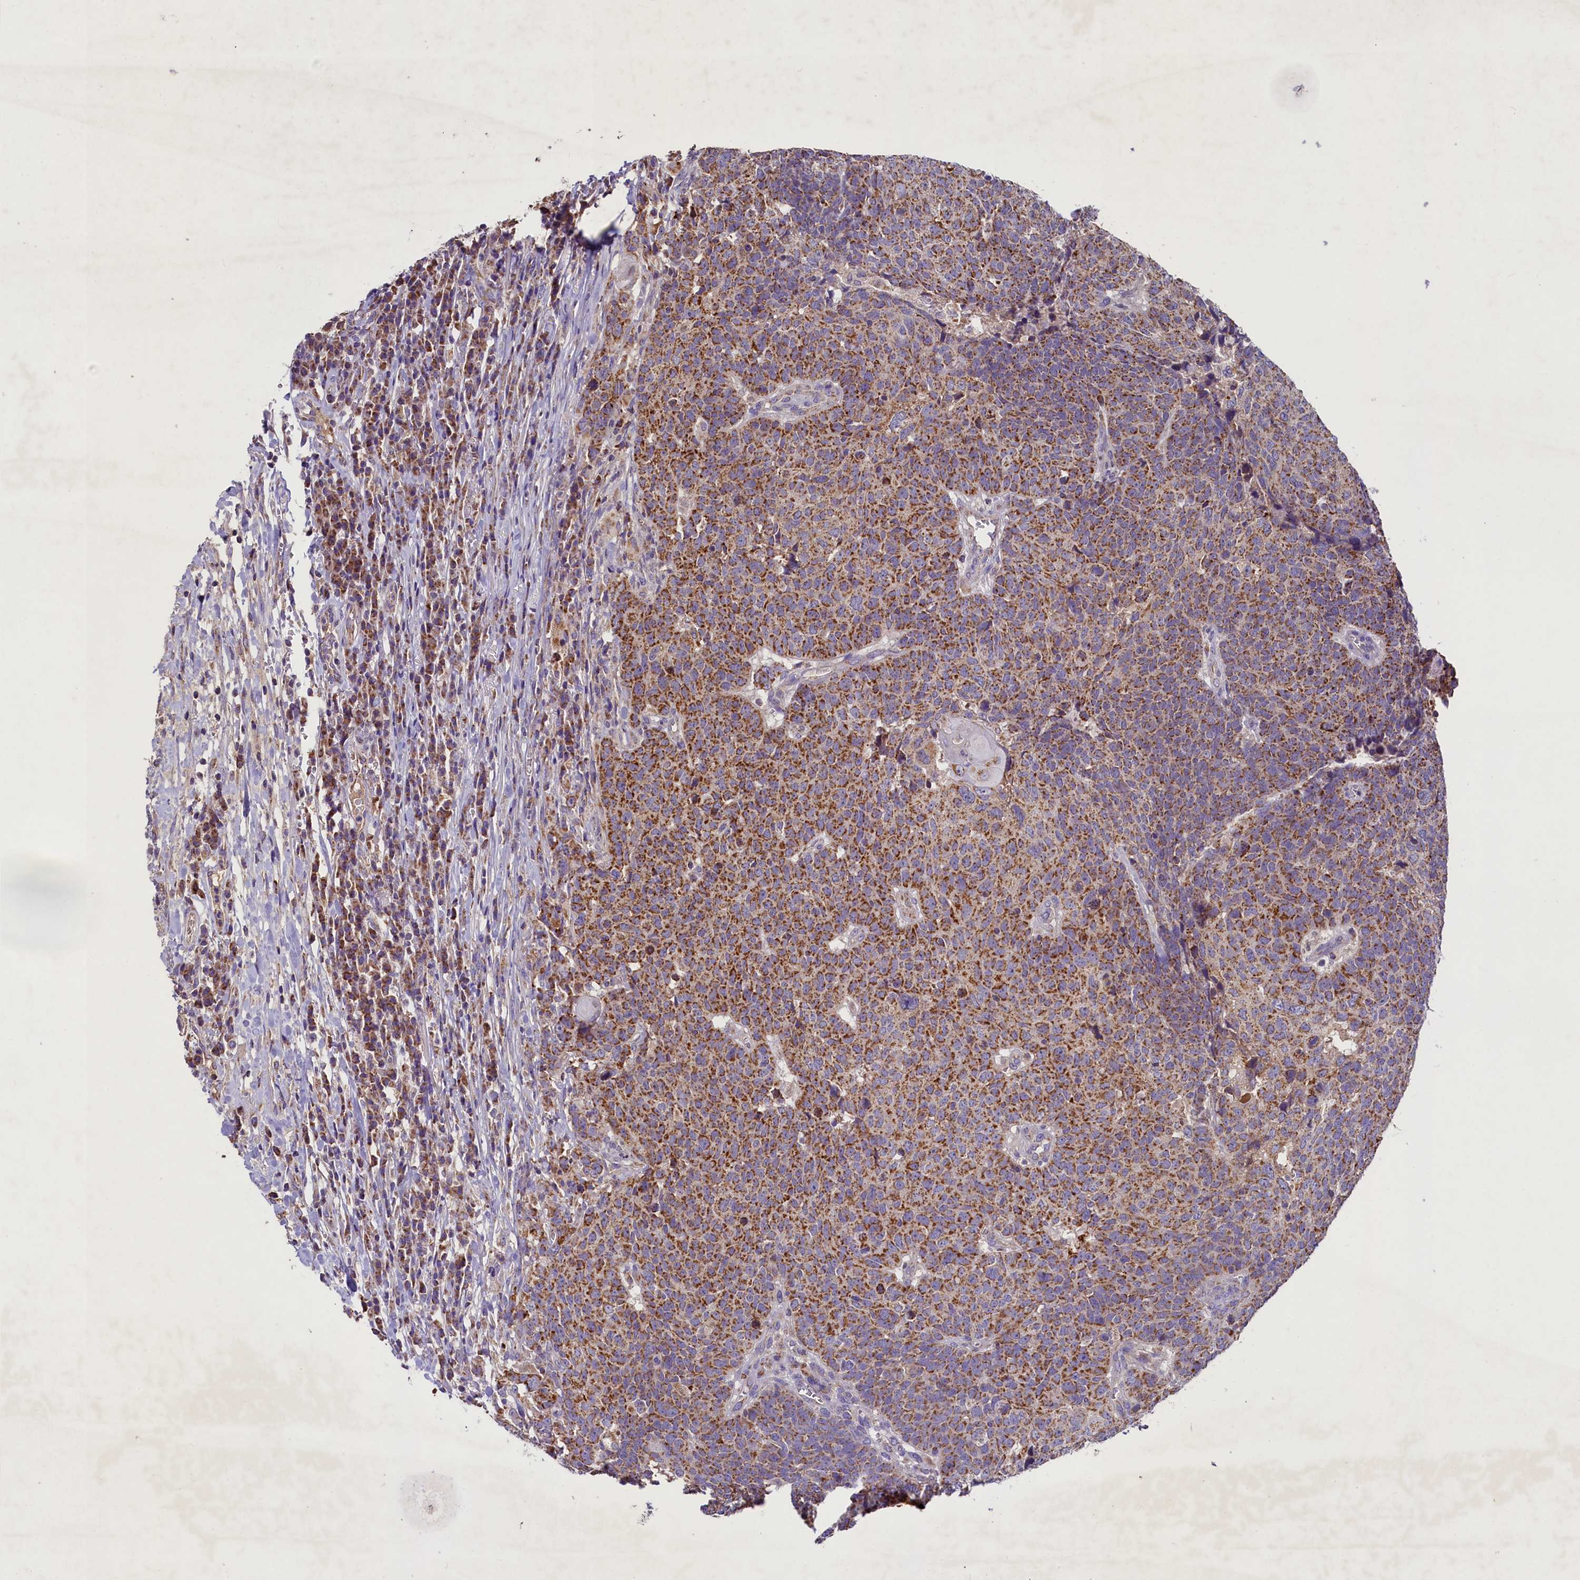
{"staining": {"intensity": "moderate", "quantity": ">75%", "location": "cytoplasmic/membranous"}, "tissue": "head and neck cancer", "cell_type": "Tumor cells", "image_type": "cancer", "snomed": [{"axis": "morphology", "description": "Squamous cell carcinoma, NOS"}, {"axis": "topography", "description": "Head-Neck"}], "caption": "DAB immunohistochemical staining of head and neck squamous cell carcinoma displays moderate cytoplasmic/membranous protein staining in approximately >75% of tumor cells.", "gene": "PMPCB", "patient": {"sex": "male", "age": 66}}